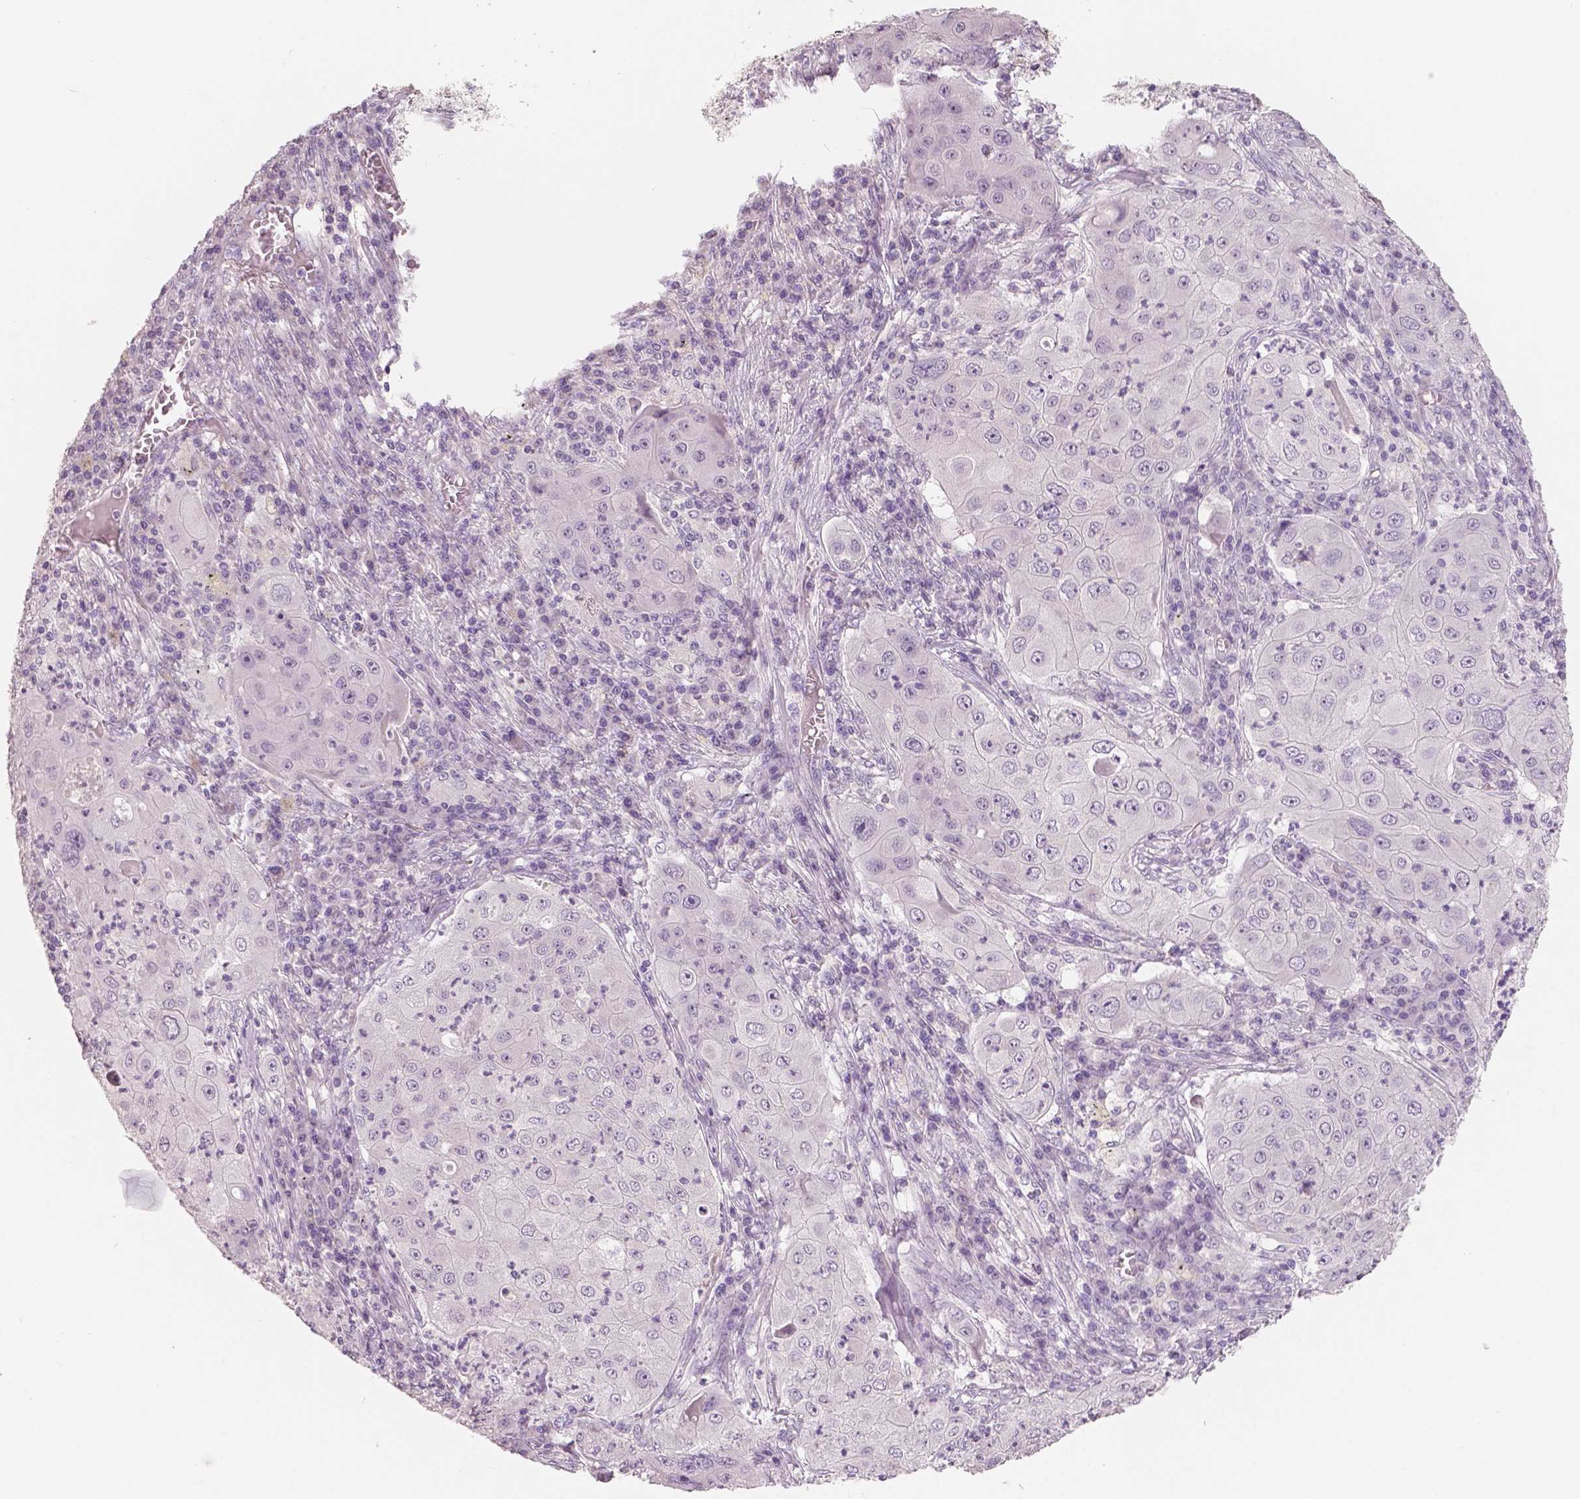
{"staining": {"intensity": "negative", "quantity": "none", "location": "none"}, "tissue": "lung cancer", "cell_type": "Tumor cells", "image_type": "cancer", "snomed": [{"axis": "morphology", "description": "Squamous cell carcinoma, NOS"}, {"axis": "topography", "description": "Lung"}], "caption": "A high-resolution micrograph shows immunohistochemistry staining of squamous cell carcinoma (lung), which displays no significant staining in tumor cells.", "gene": "NECAB1", "patient": {"sex": "female", "age": 59}}